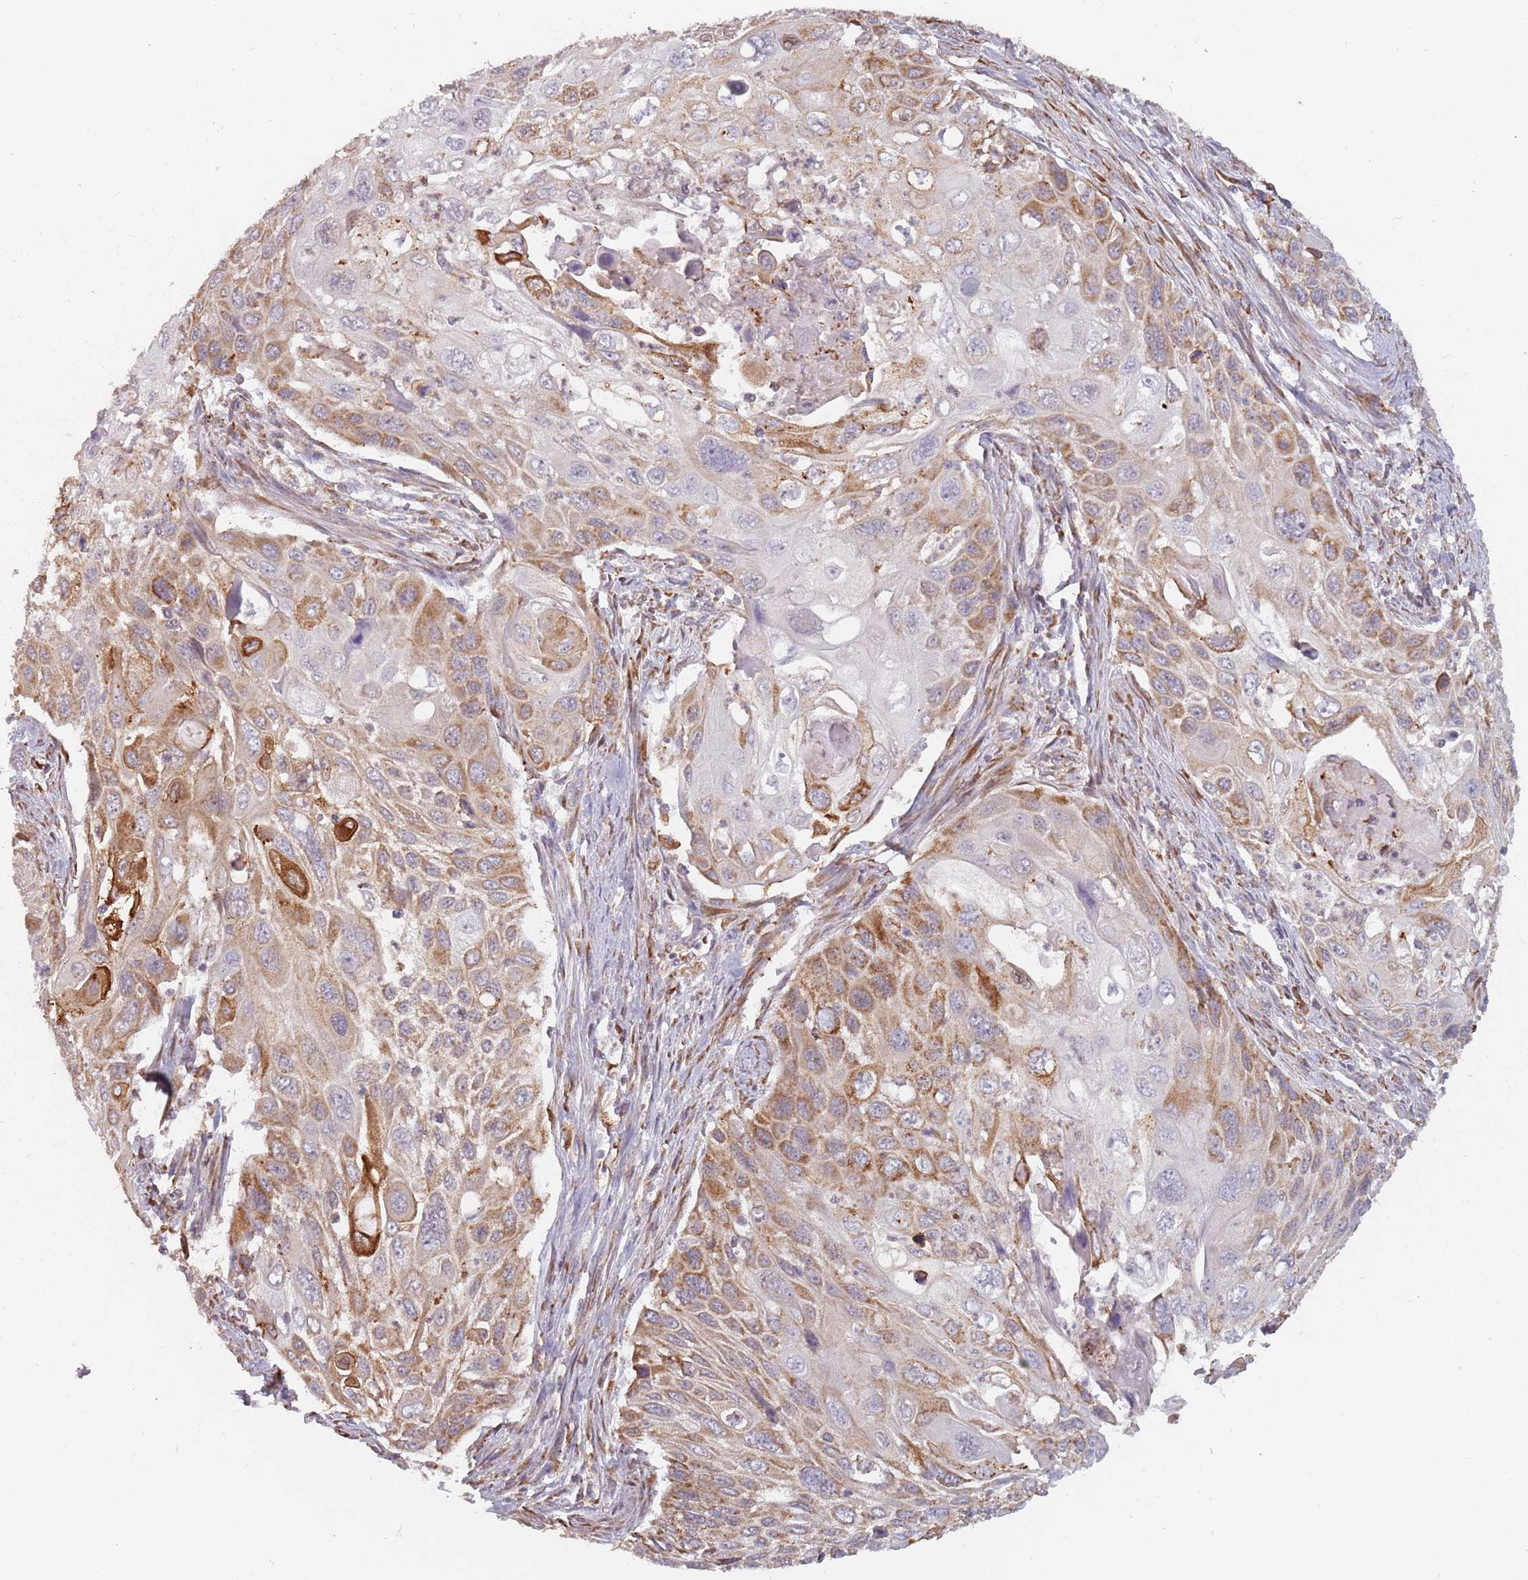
{"staining": {"intensity": "moderate", "quantity": ">75%", "location": "cytoplasmic/membranous"}, "tissue": "cervical cancer", "cell_type": "Tumor cells", "image_type": "cancer", "snomed": [{"axis": "morphology", "description": "Squamous cell carcinoma, NOS"}, {"axis": "topography", "description": "Cervix"}], "caption": "IHC (DAB) staining of human cervical cancer displays moderate cytoplasmic/membranous protein staining in approximately >75% of tumor cells.", "gene": "RPS9", "patient": {"sex": "female", "age": 70}}